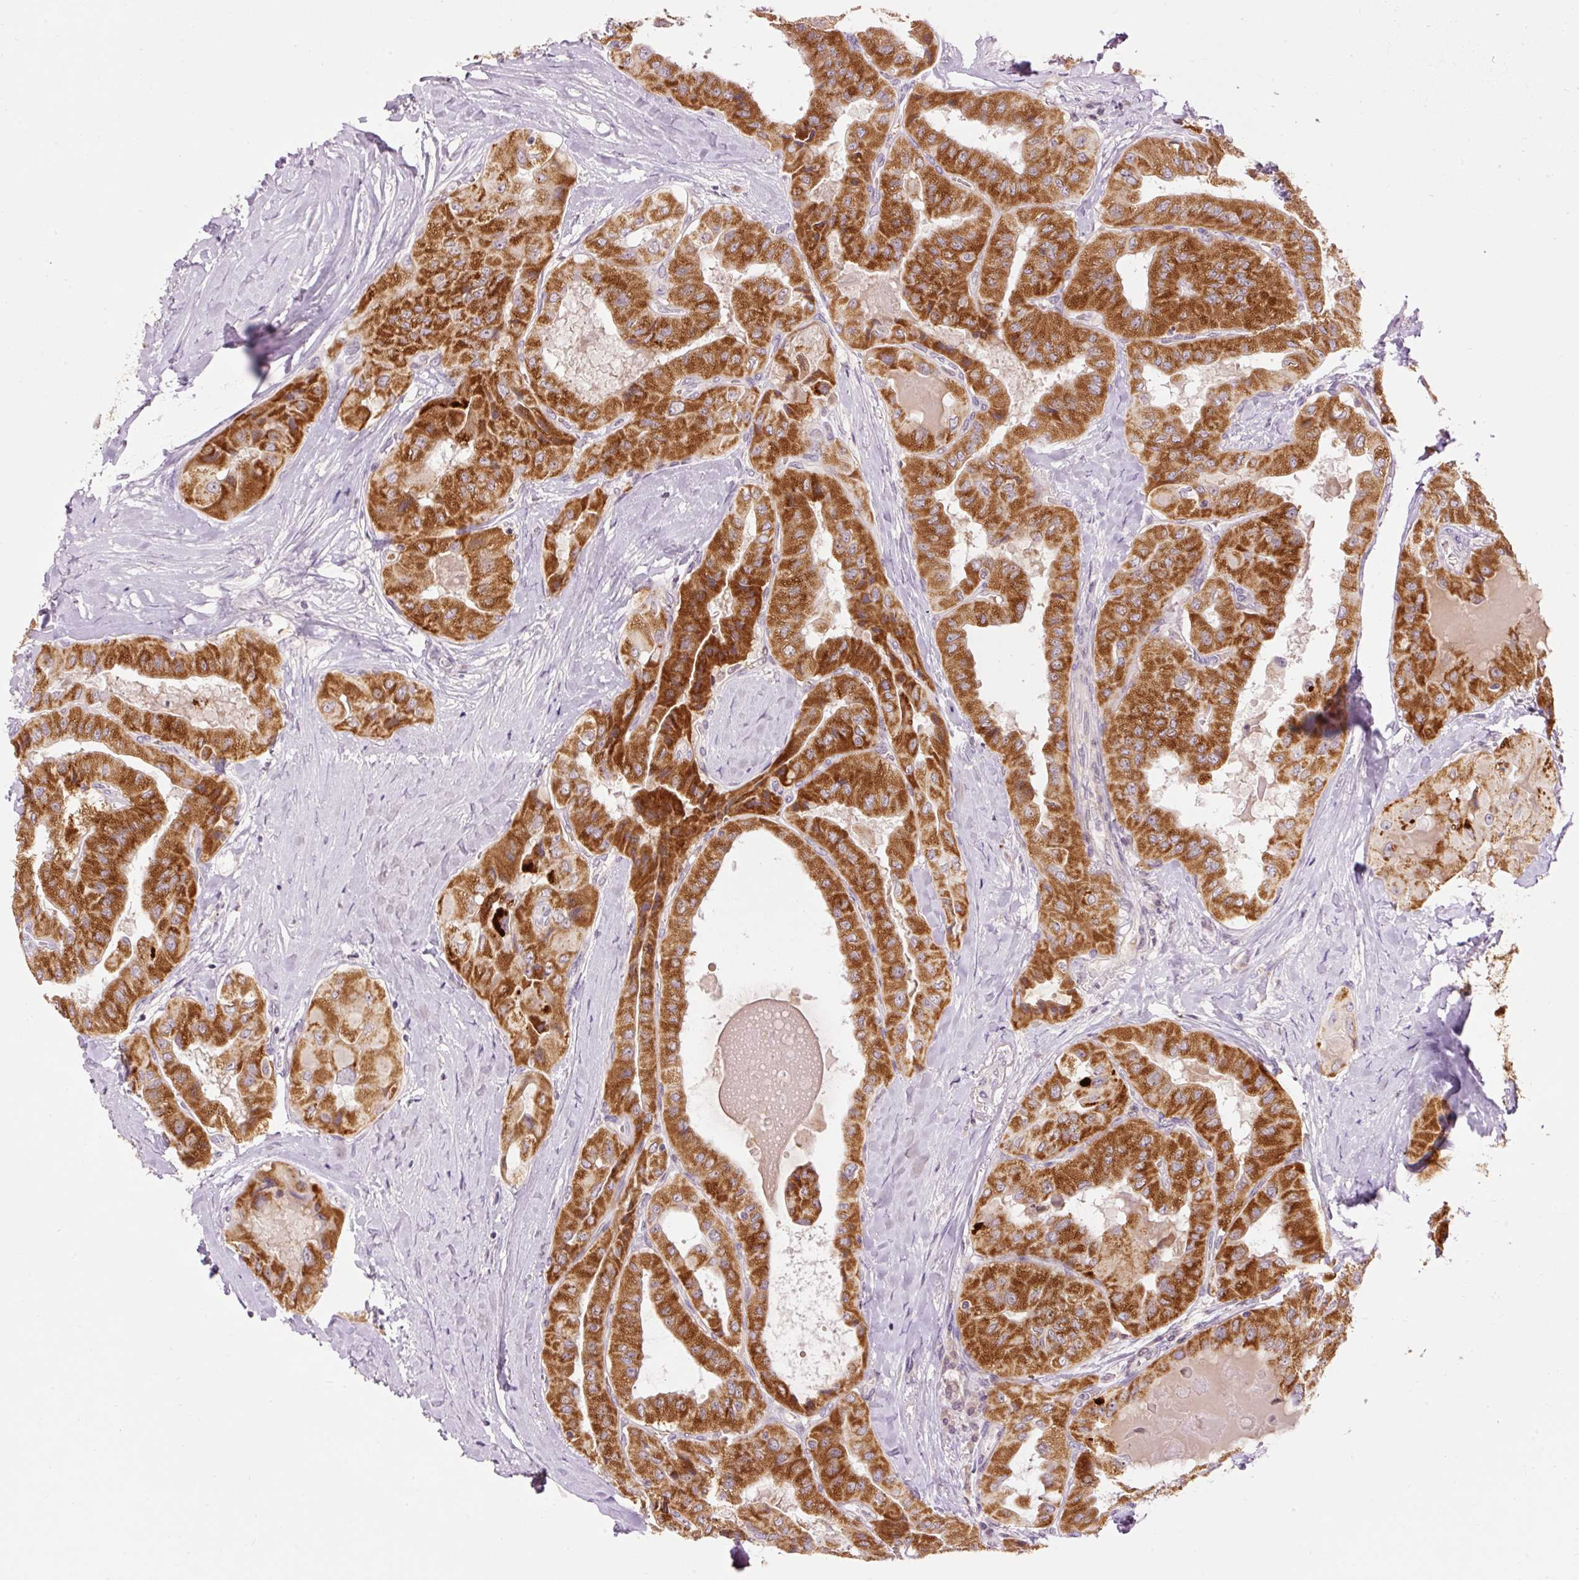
{"staining": {"intensity": "strong", "quantity": ">75%", "location": "cytoplasmic/membranous"}, "tissue": "thyroid cancer", "cell_type": "Tumor cells", "image_type": "cancer", "snomed": [{"axis": "morphology", "description": "Normal tissue, NOS"}, {"axis": "morphology", "description": "Papillary adenocarcinoma, NOS"}, {"axis": "topography", "description": "Thyroid gland"}], "caption": "Strong cytoplasmic/membranous staining is appreciated in about >75% of tumor cells in thyroid papillary adenocarcinoma. (DAB IHC, brown staining for protein, blue staining for nuclei).", "gene": "ABHD11", "patient": {"sex": "female", "age": 59}}